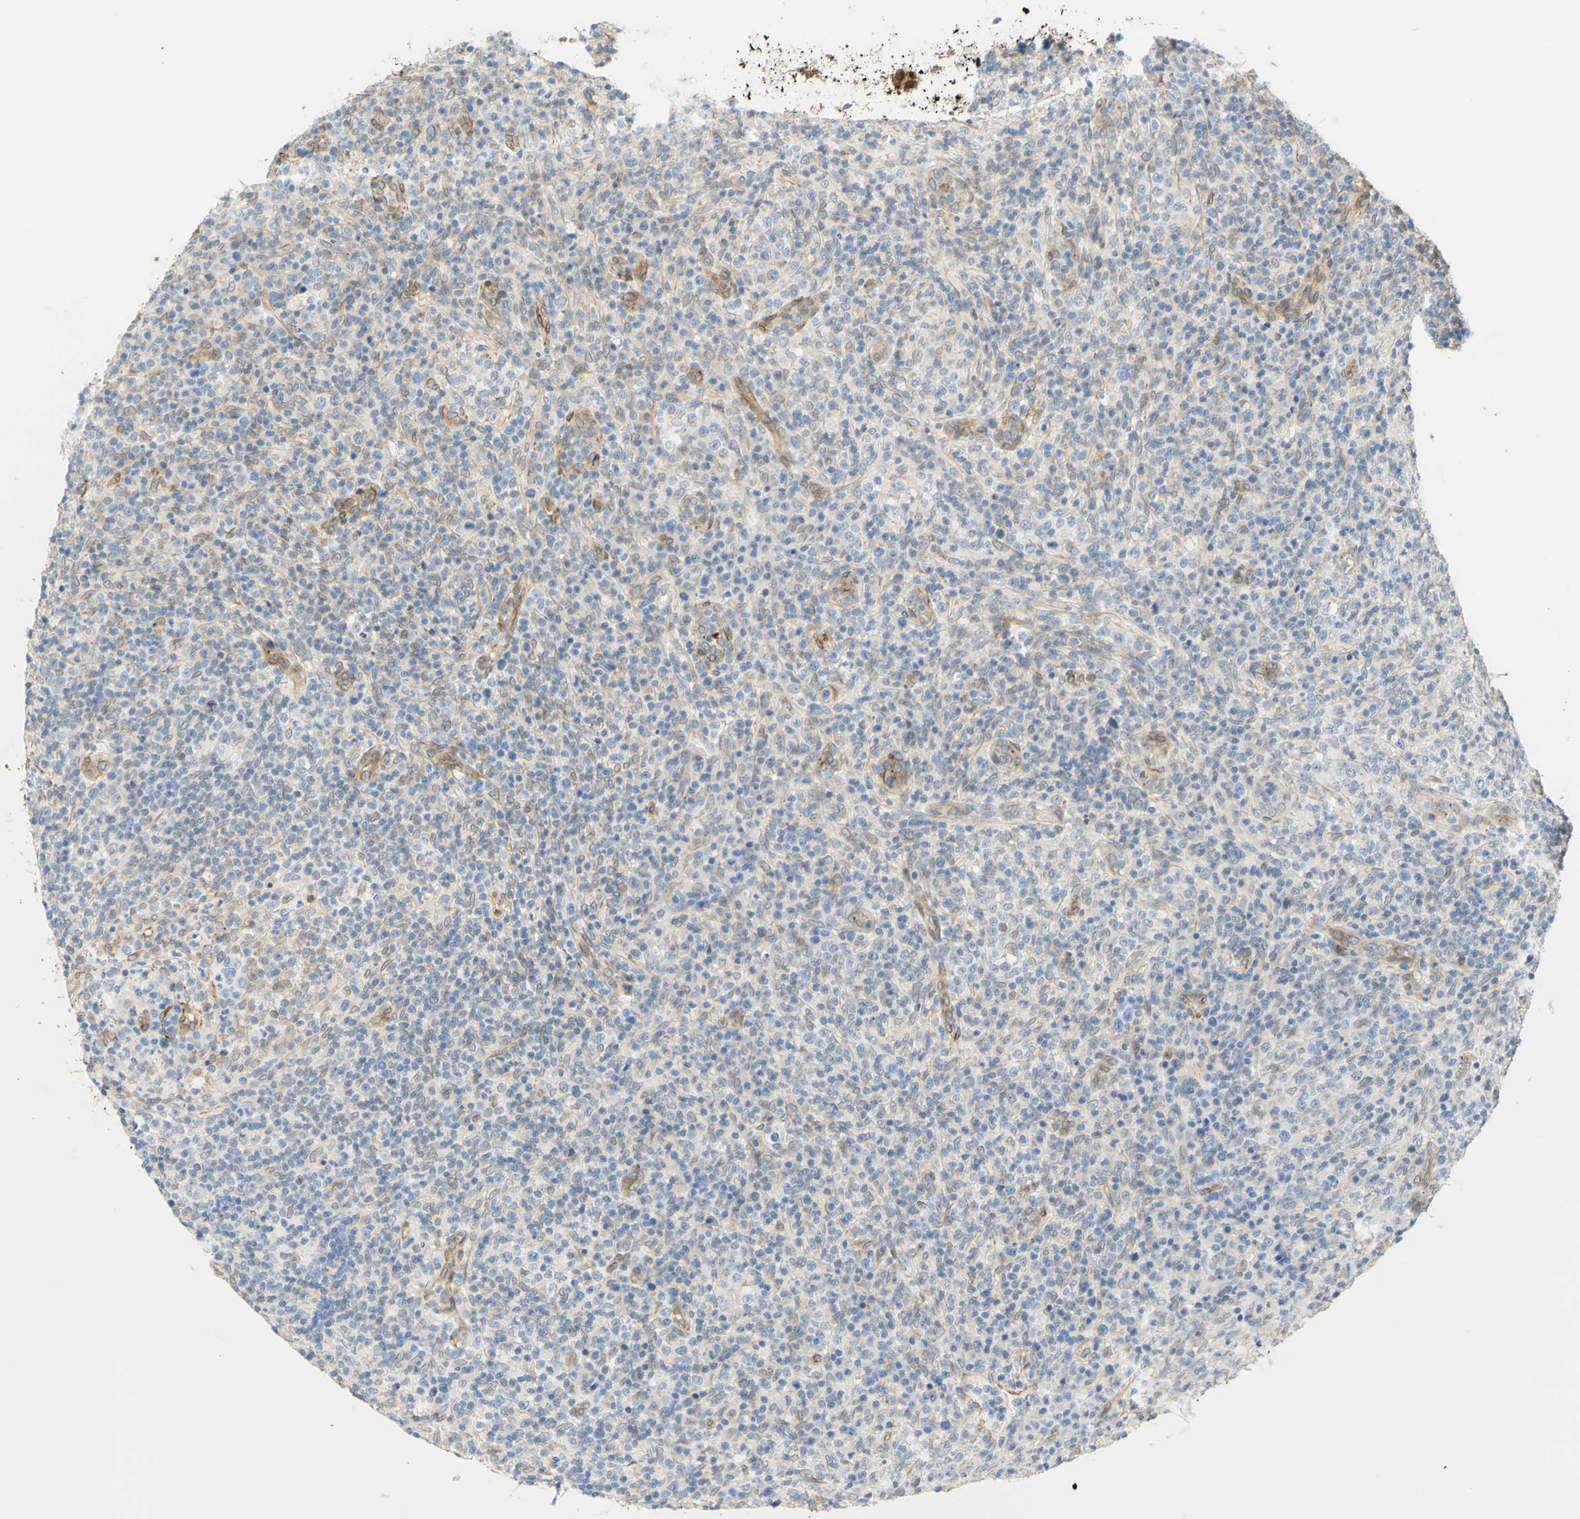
{"staining": {"intensity": "negative", "quantity": "none", "location": "none"}, "tissue": "lymphoma", "cell_type": "Tumor cells", "image_type": "cancer", "snomed": [{"axis": "morphology", "description": "Malignant lymphoma, non-Hodgkin's type, High grade"}, {"axis": "topography", "description": "Lymph node"}], "caption": "A high-resolution histopathology image shows immunohistochemistry (IHC) staining of malignant lymphoma, non-Hodgkin's type (high-grade), which reveals no significant positivity in tumor cells.", "gene": "ENDOD1", "patient": {"sex": "female", "age": 76}}